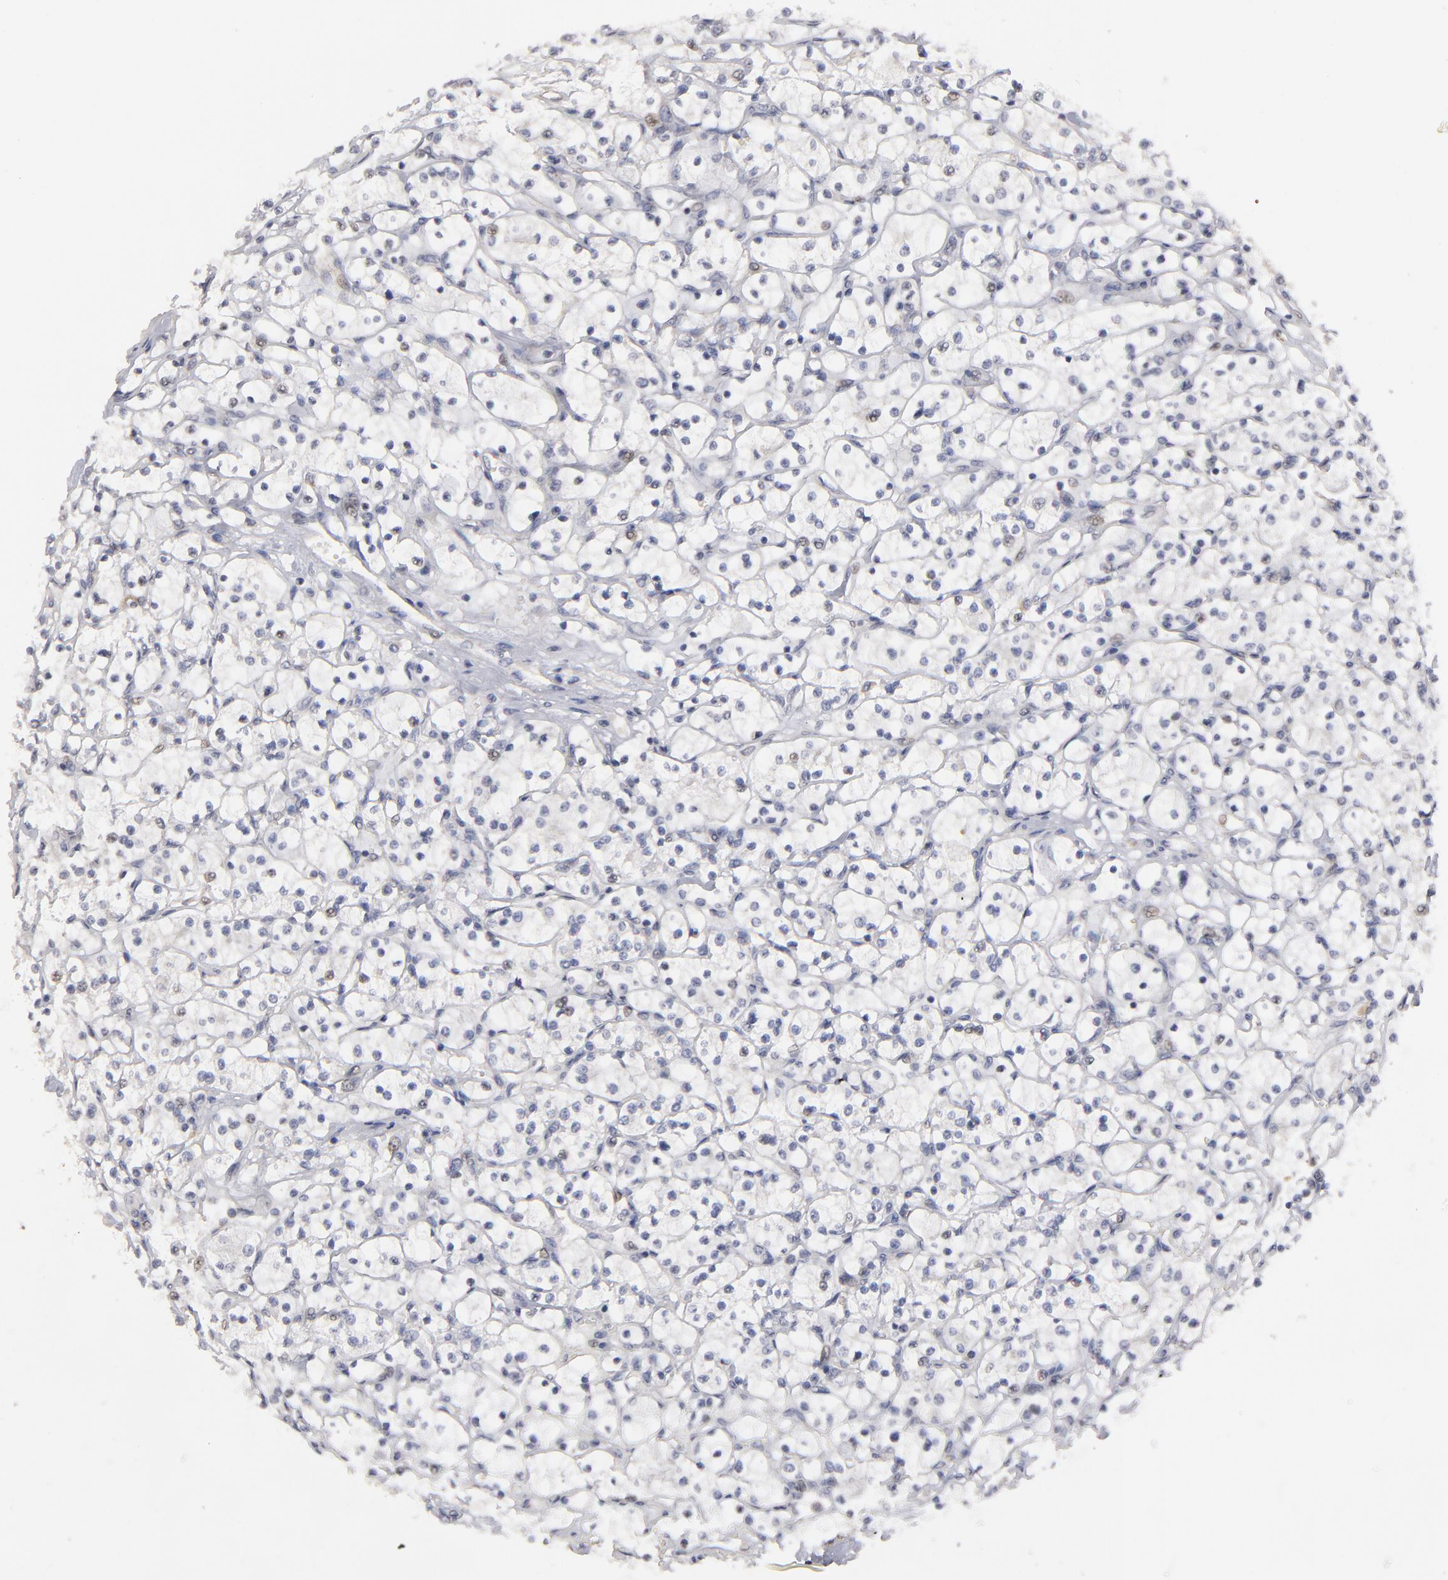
{"staining": {"intensity": "negative", "quantity": "none", "location": "none"}, "tissue": "renal cancer", "cell_type": "Tumor cells", "image_type": "cancer", "snomed": [{"axis": "morphology", "description": "Adenocarcinoma, NOS"}, {"axis": "topography", "description": "Kidney"}], "caption": "High power microscopy image of an immunohistochemistry (IHC) histopathology image of renal cancer (adenocarcinoma), revealing no significant expression in tumor cells.", "gene": "CEP97", "patient": {"sex": "male", "age": 61}}